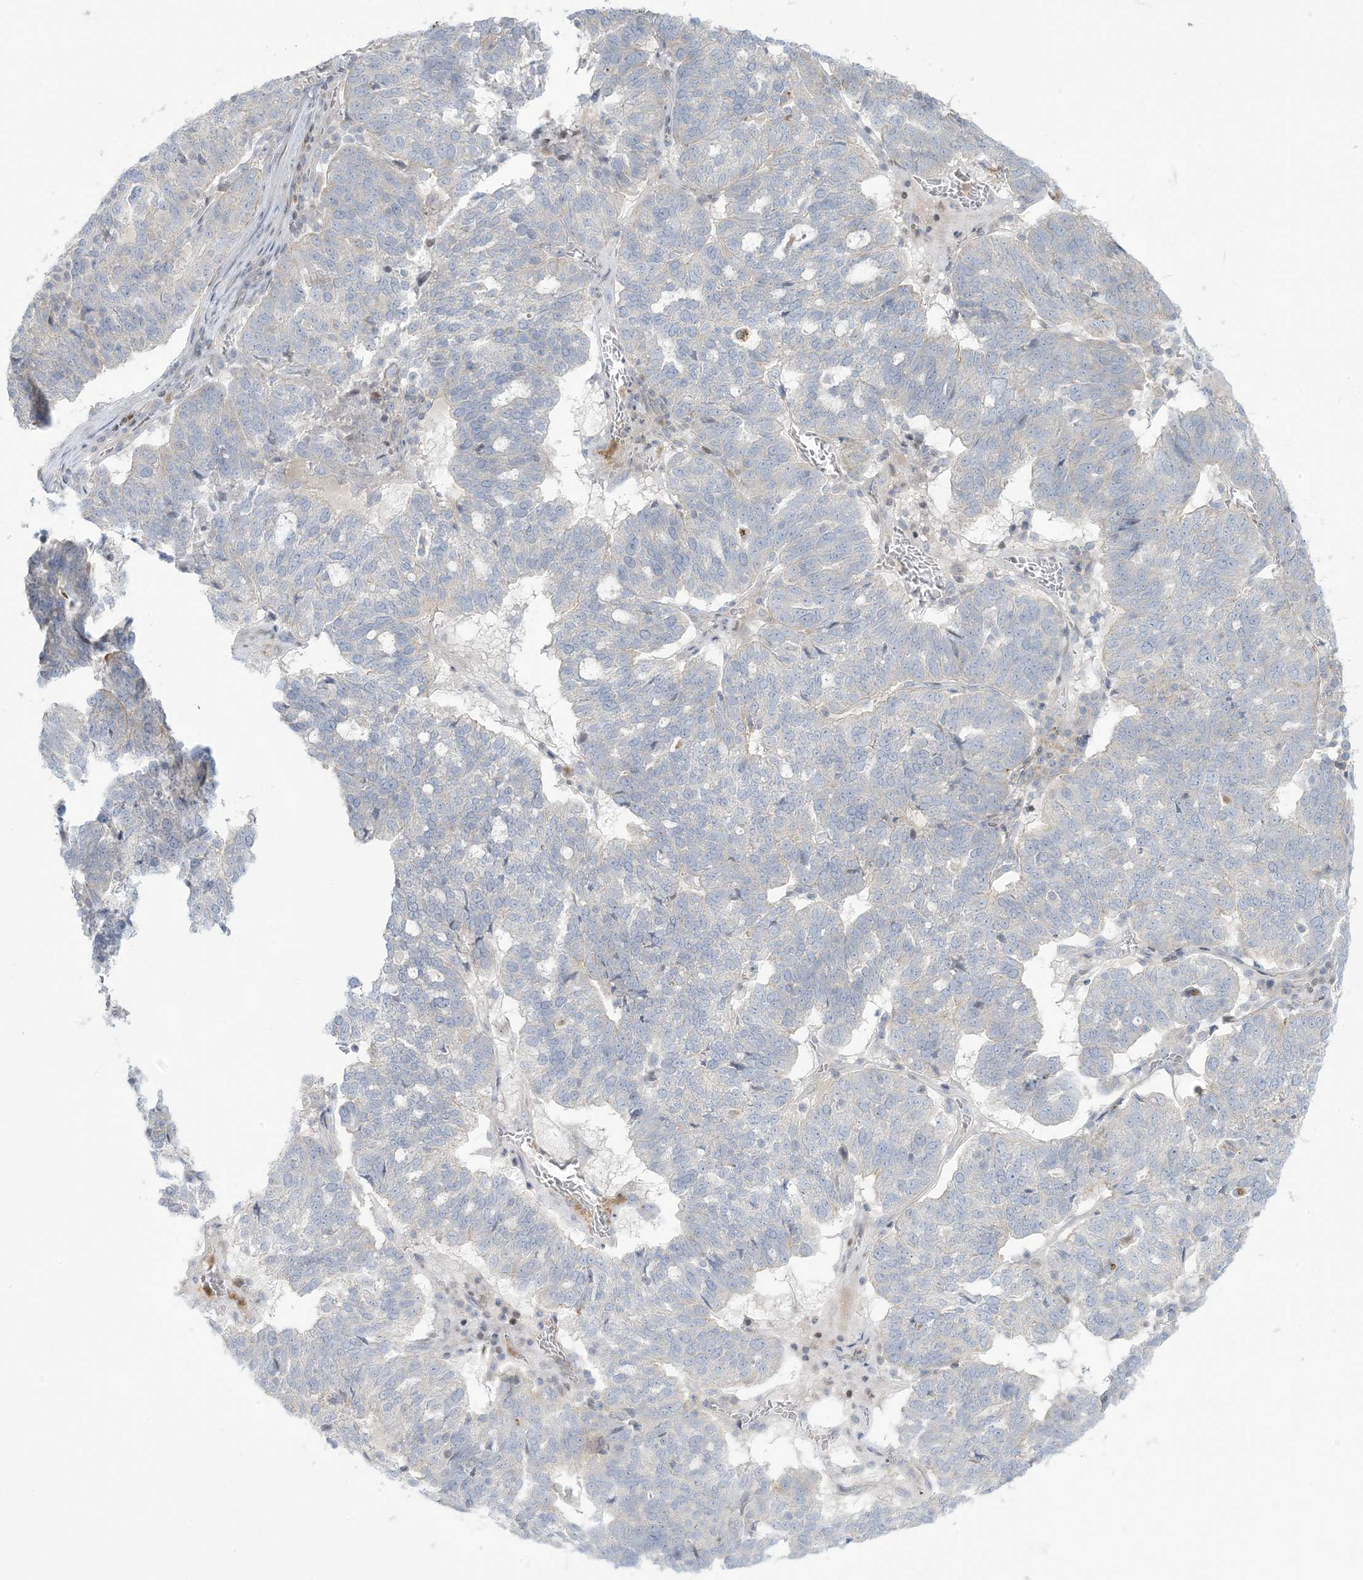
{"staining": {"intensity": "negative", "quantity": "none", "location": "none"}, "tissue": "ovarian cancer", "cell_type": "Tumor cells", "image_type": "cancer", "snomed": [{"axis": "morphology", "description": "Cystadenocarcinoma, serous, NOS"}, {"axis": "topography", "description": "Ovary"}], "caption": "There is no significant expression in tumor cells of ovarian cancer (serous cystadenocarcinoma).", "gene": "AFTPH", "patient": {"sex": "female", "age": 59}}